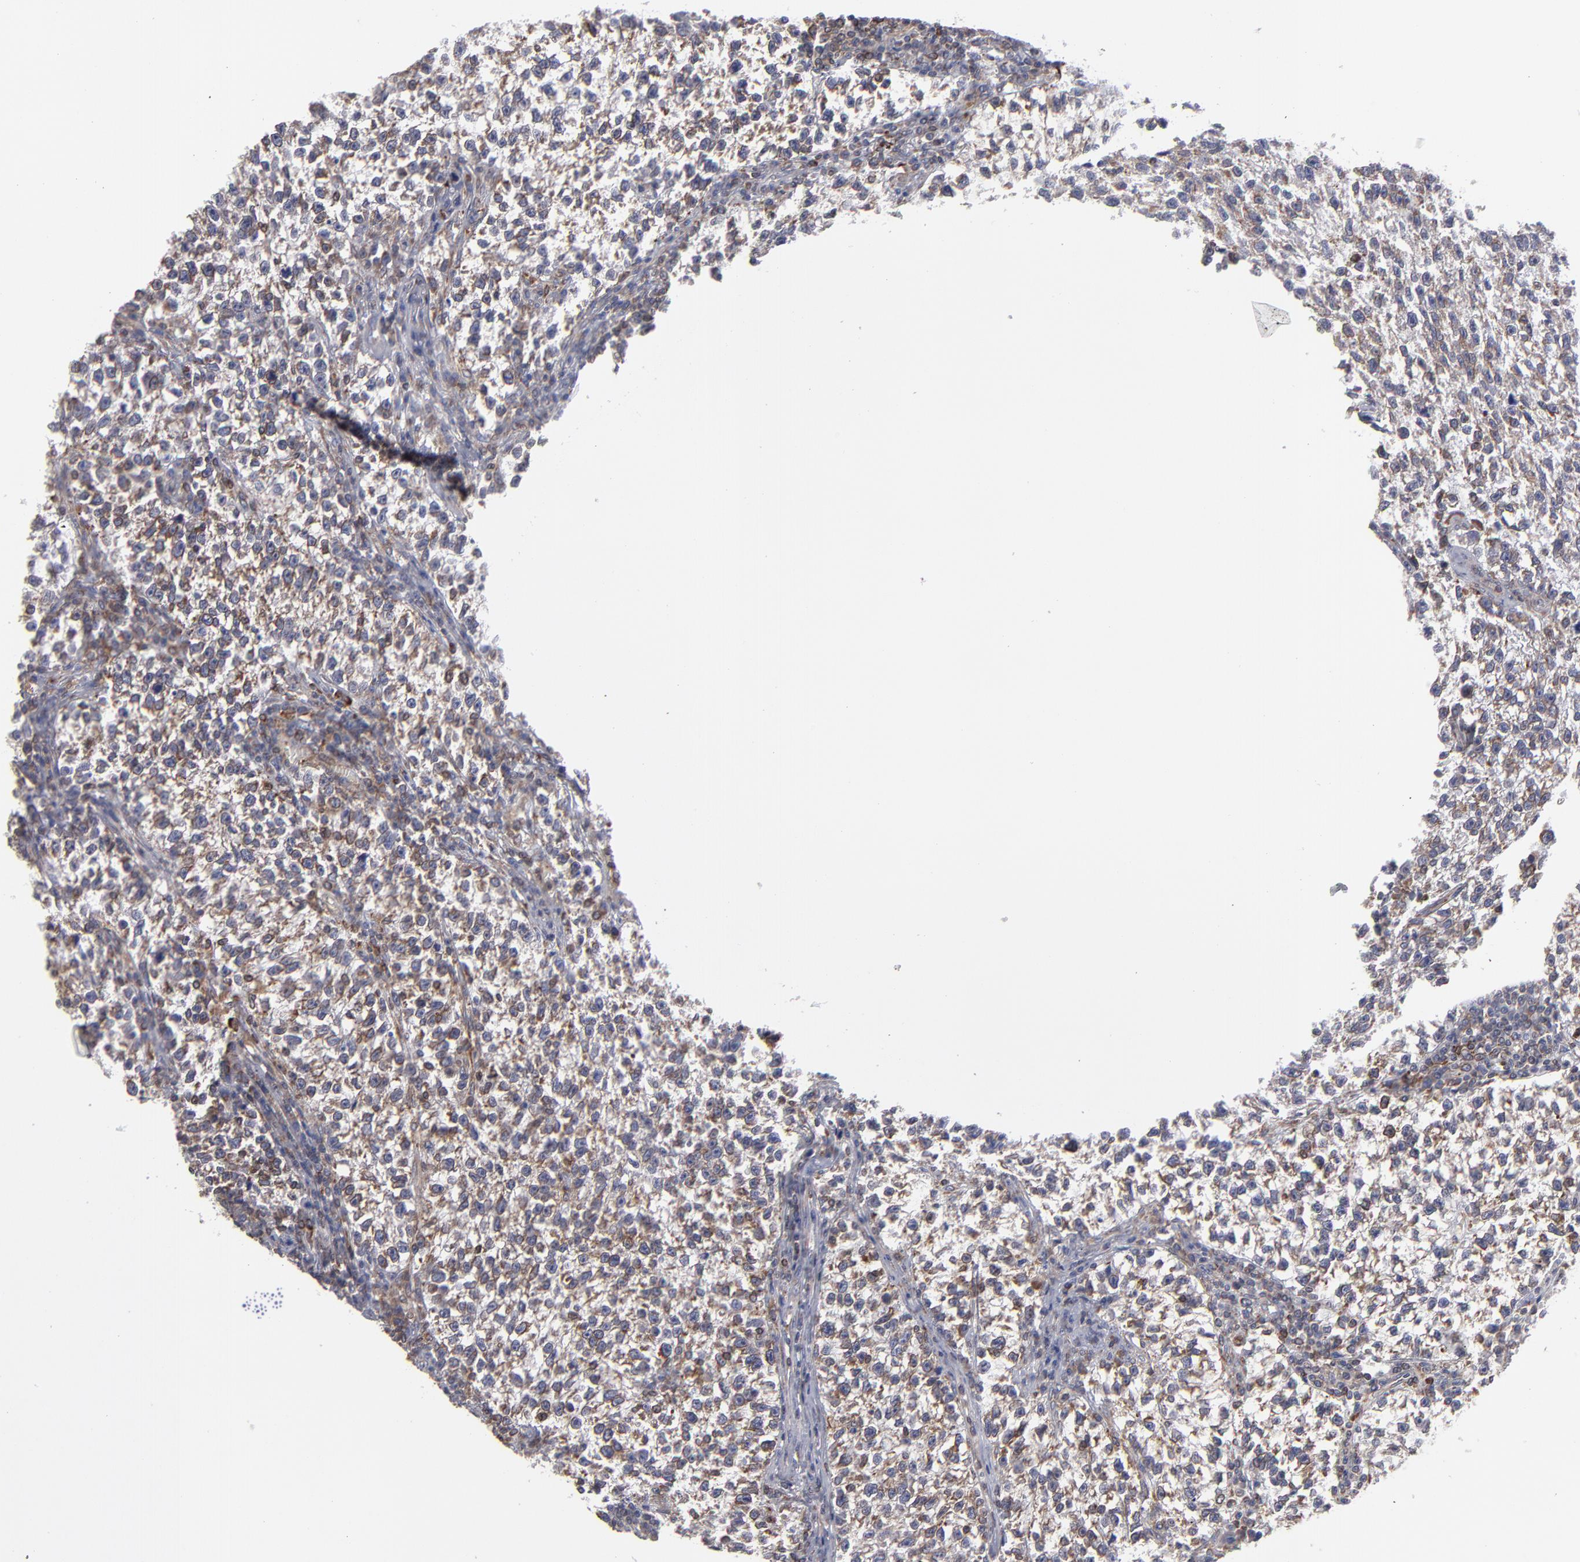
{"staining": {"intensity": "moderate", "quantity": ">75%", "location": "cytoplasmic/membranous"}, "tissue": "testis cancer", "cell_type": "Tumor cells", "image_type": "cancer", "snomed": [{"axis": "morphology", "description": "Seminoma, NOS"}, {"axis": "topography", "description": "Testis"}], "caption": "Moderate cytoplasmic/membranous positivity is identified in approximately >75% of tumor cells in testis cancer (seminoma).", "gene": "TMX1", "patient": {"sex": "male", "age": 38}}